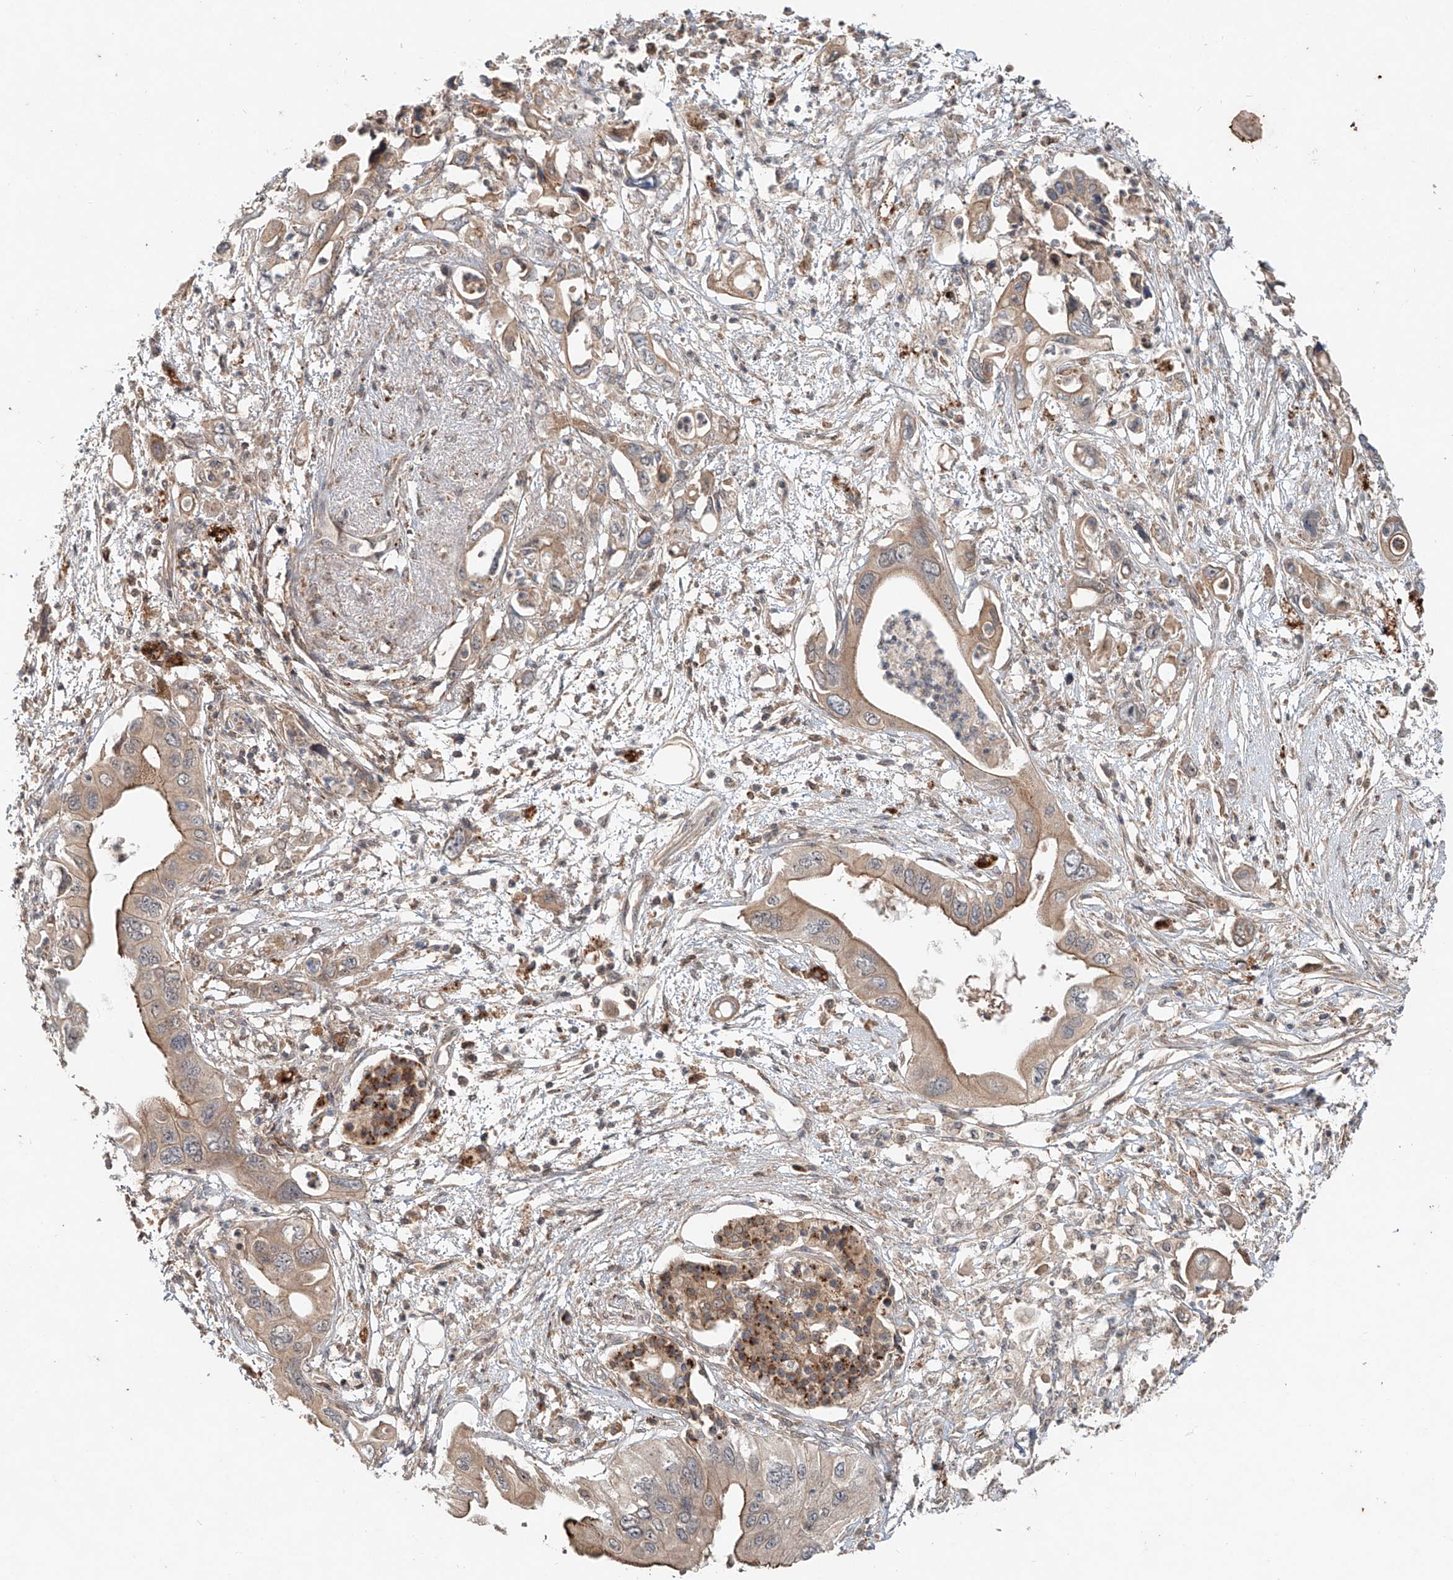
{"staining": {"intensity": "moderate", "quantity": "25%-75%", "location": "cytoplasmic/membranous"}, "tissue": "pancreatic cancer", "cell_type": "Tumor cells", "image_type": "cancer", "snomed": [{"axis": "morphology", "description": "Adenocarcinoma, NOS"}, {"axis": "topography", "description": "Pancreas"}], "caption": "Adenocarcinoma (pancreatic) stained for a protein exhibits moderate cytoplasmic/membranous positivity in tumor cells.", "gene": "IER5", "patient": {"sex": "male", "age": 66}}